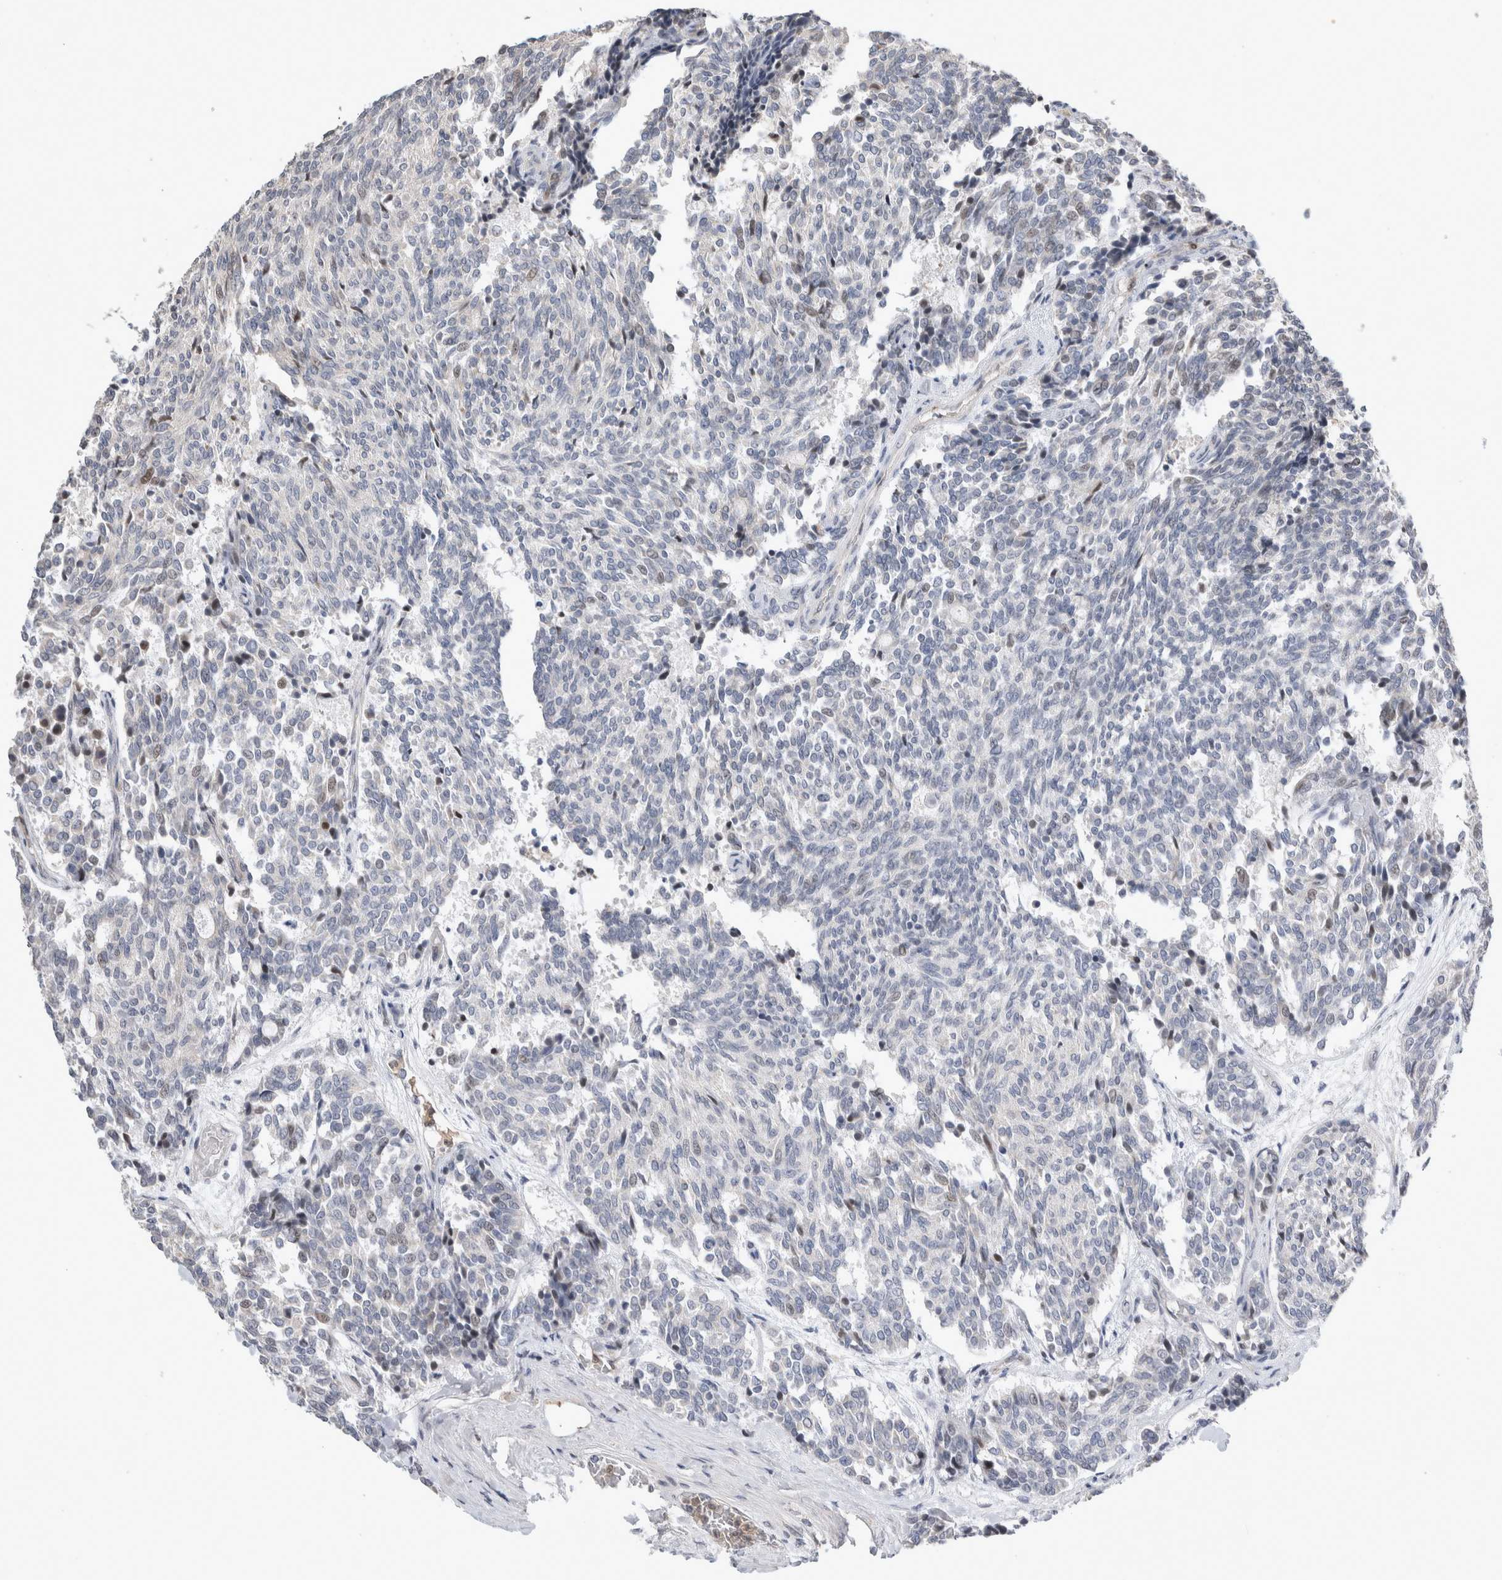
{"staining": {"intensity": "negative", "quantity": "none", "location": "none"}, "tissue": "carcinoid", "cell_type": "Tumor cells", "image_type": "cancer", "snomed": [{"axis": "morphology", "description": "Carcinoid, malignant, NOS"}, {"axis": "topography", "description": "Pancreas"}], "caption": "There is no significant expression in tumor cells of carcinoid.", "gene": "AGMAT", "patient": {"sex": "female", "age": 54}}